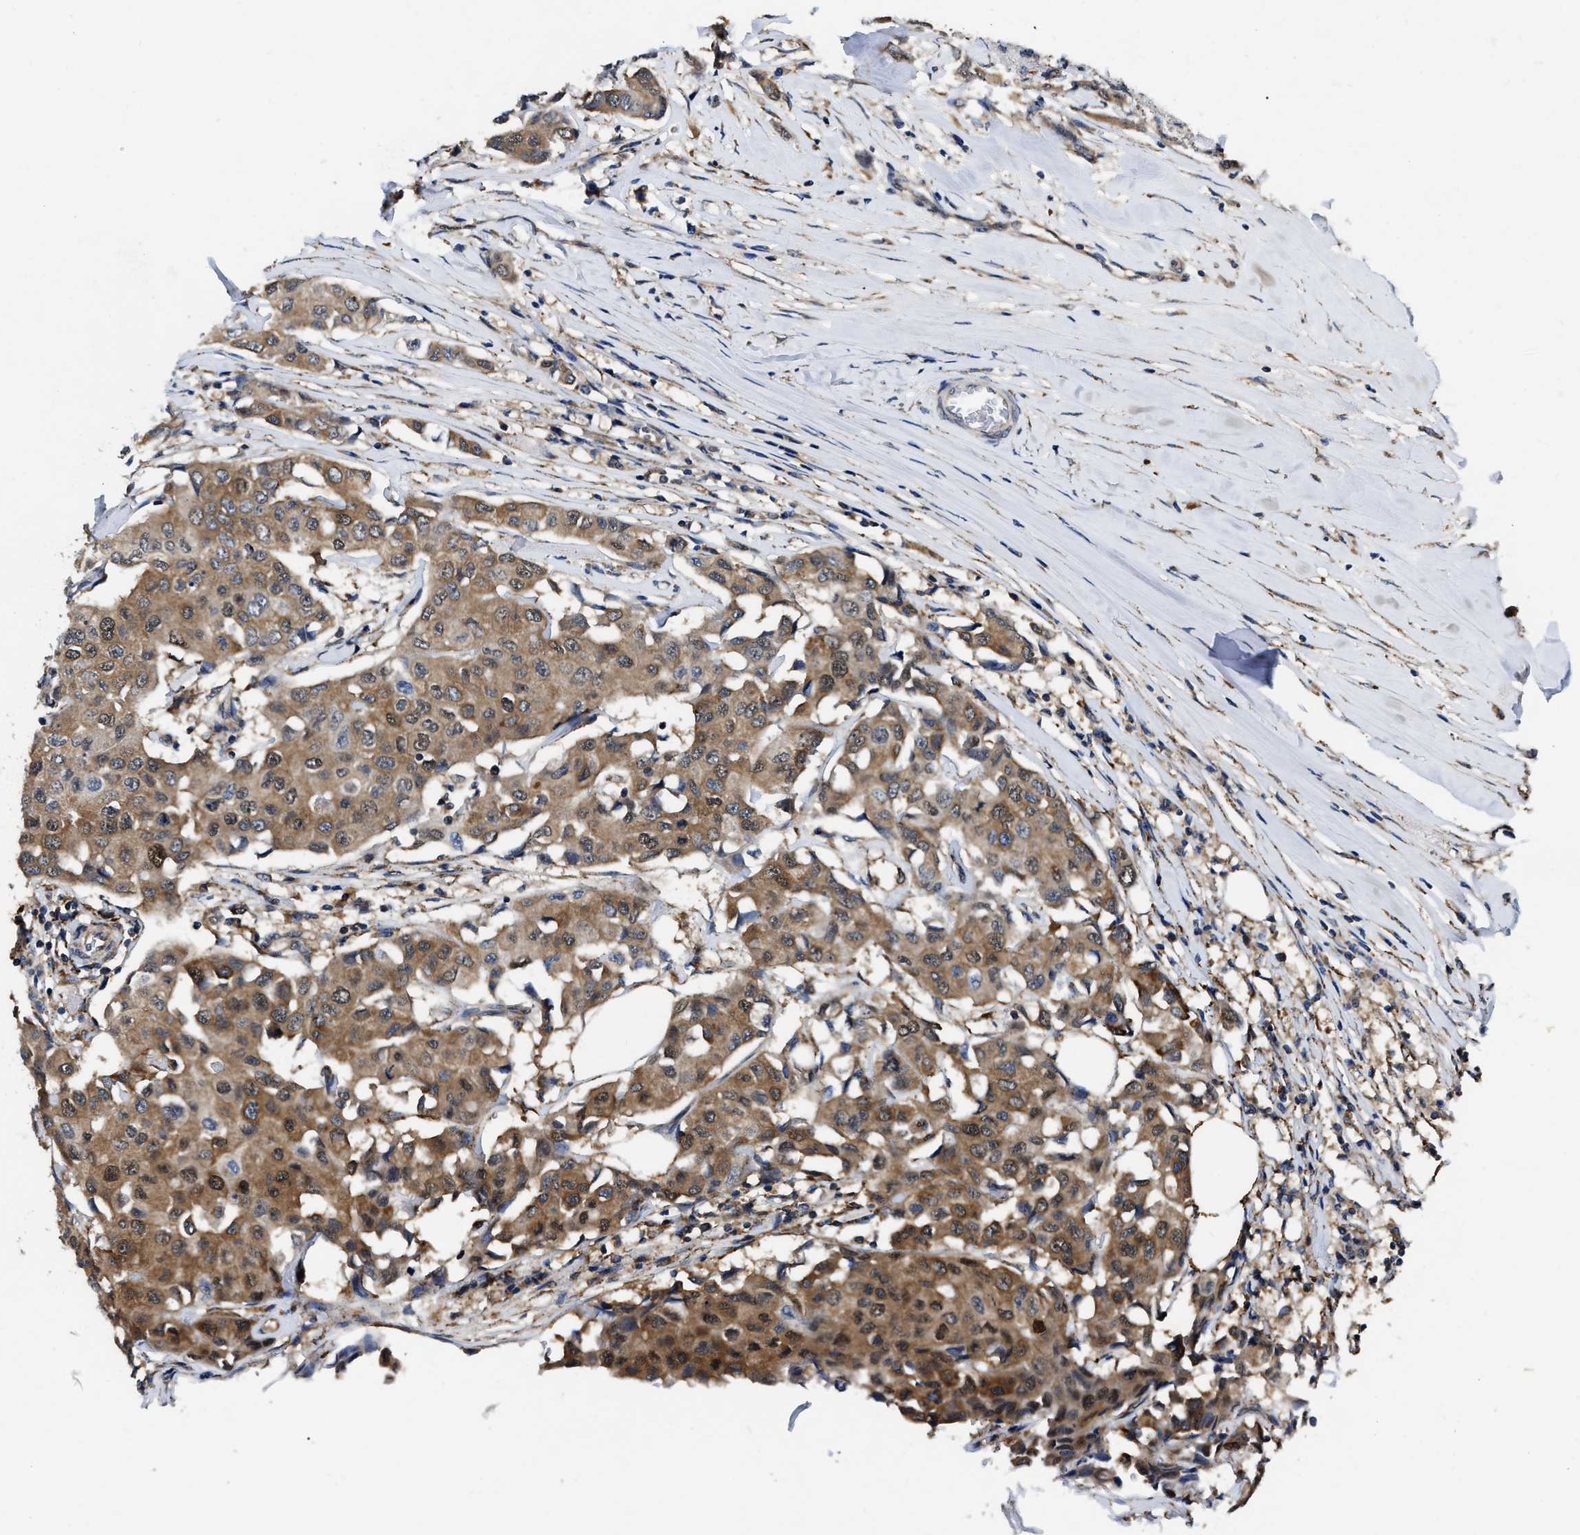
{"staining": {"intensity": "moderate", "quantity": ">75%", "location": "cytoplasmic/membranous"}, "tissue": "breast cancer", "cell_type": "Tumor cells", "image_type": "cancer", "snomed": [{"axis": "morphology", "description": "Duct carcinoma"}, {"axis": "topography", "description": "Breast"}], "caption": "Immunohistochemical staining of human intraductal carcinoma (breast) demonstrates medium levels of moderate cytoplasmic/membranous staining in about >75% of tumor cells.", "gene": "GET4", "patient": {"sex": "female", "age": 80}}